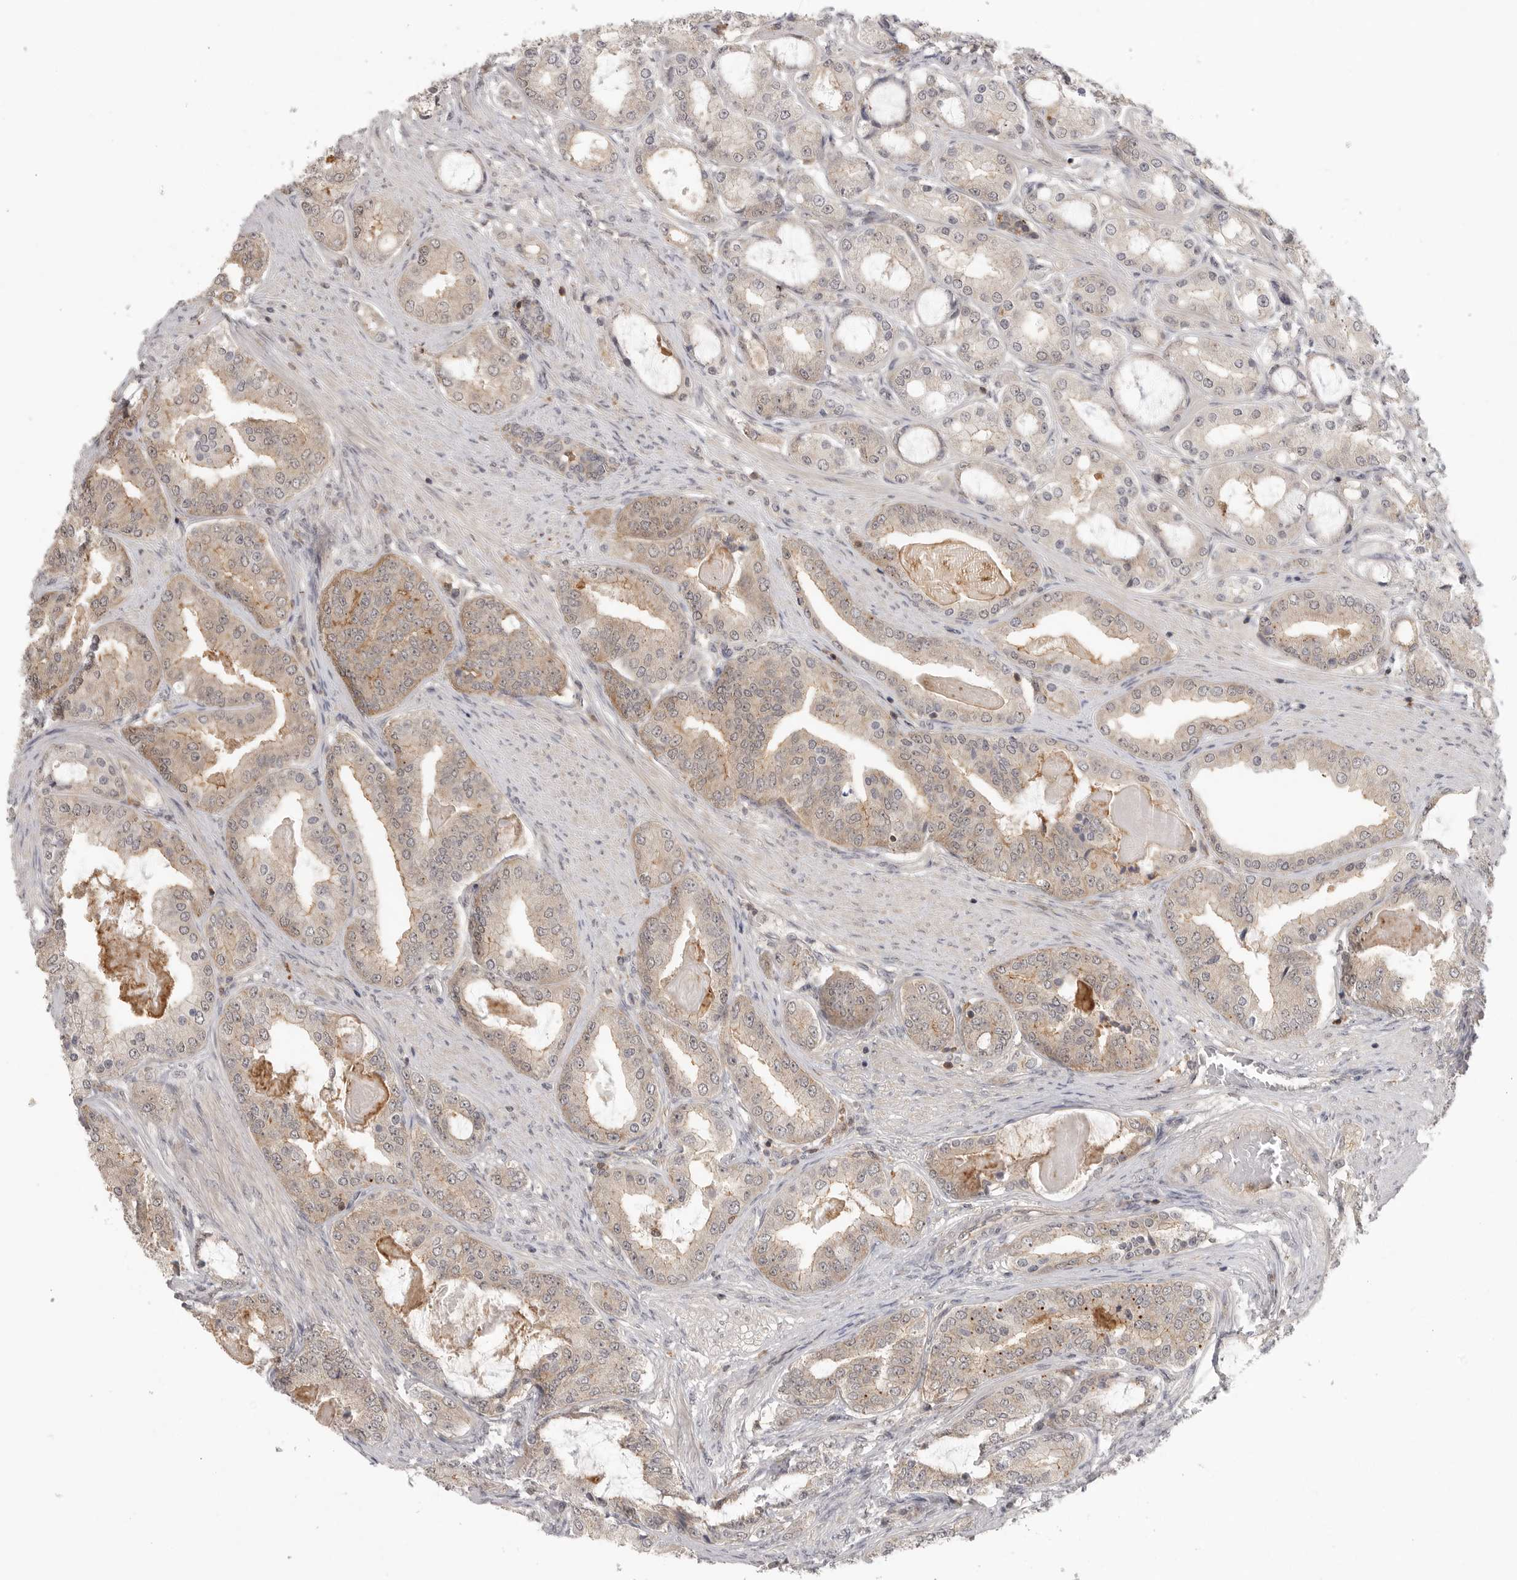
{"staining": {"intensity": "weak", "quantity": "25%-75%", "location": "cytoplasmic/membranous"}, "tissue": "prostate cancer", "cell_type": "Tumor cells", "image_type": "cancer", "snomed": [{"axis": "morphology", "description": "Adenocarcinoma, High grade"}, {"axis": "topography", "description": "Prostate"}], "caption": "Protein staining demonstrates weak cytoplasmic/membranous positivity in about 25%-75% of tumor cells in prostate high-grade adenocarcinoma.", "gene": "DBNL", "patient": {"sex": "male", "age": 60}}